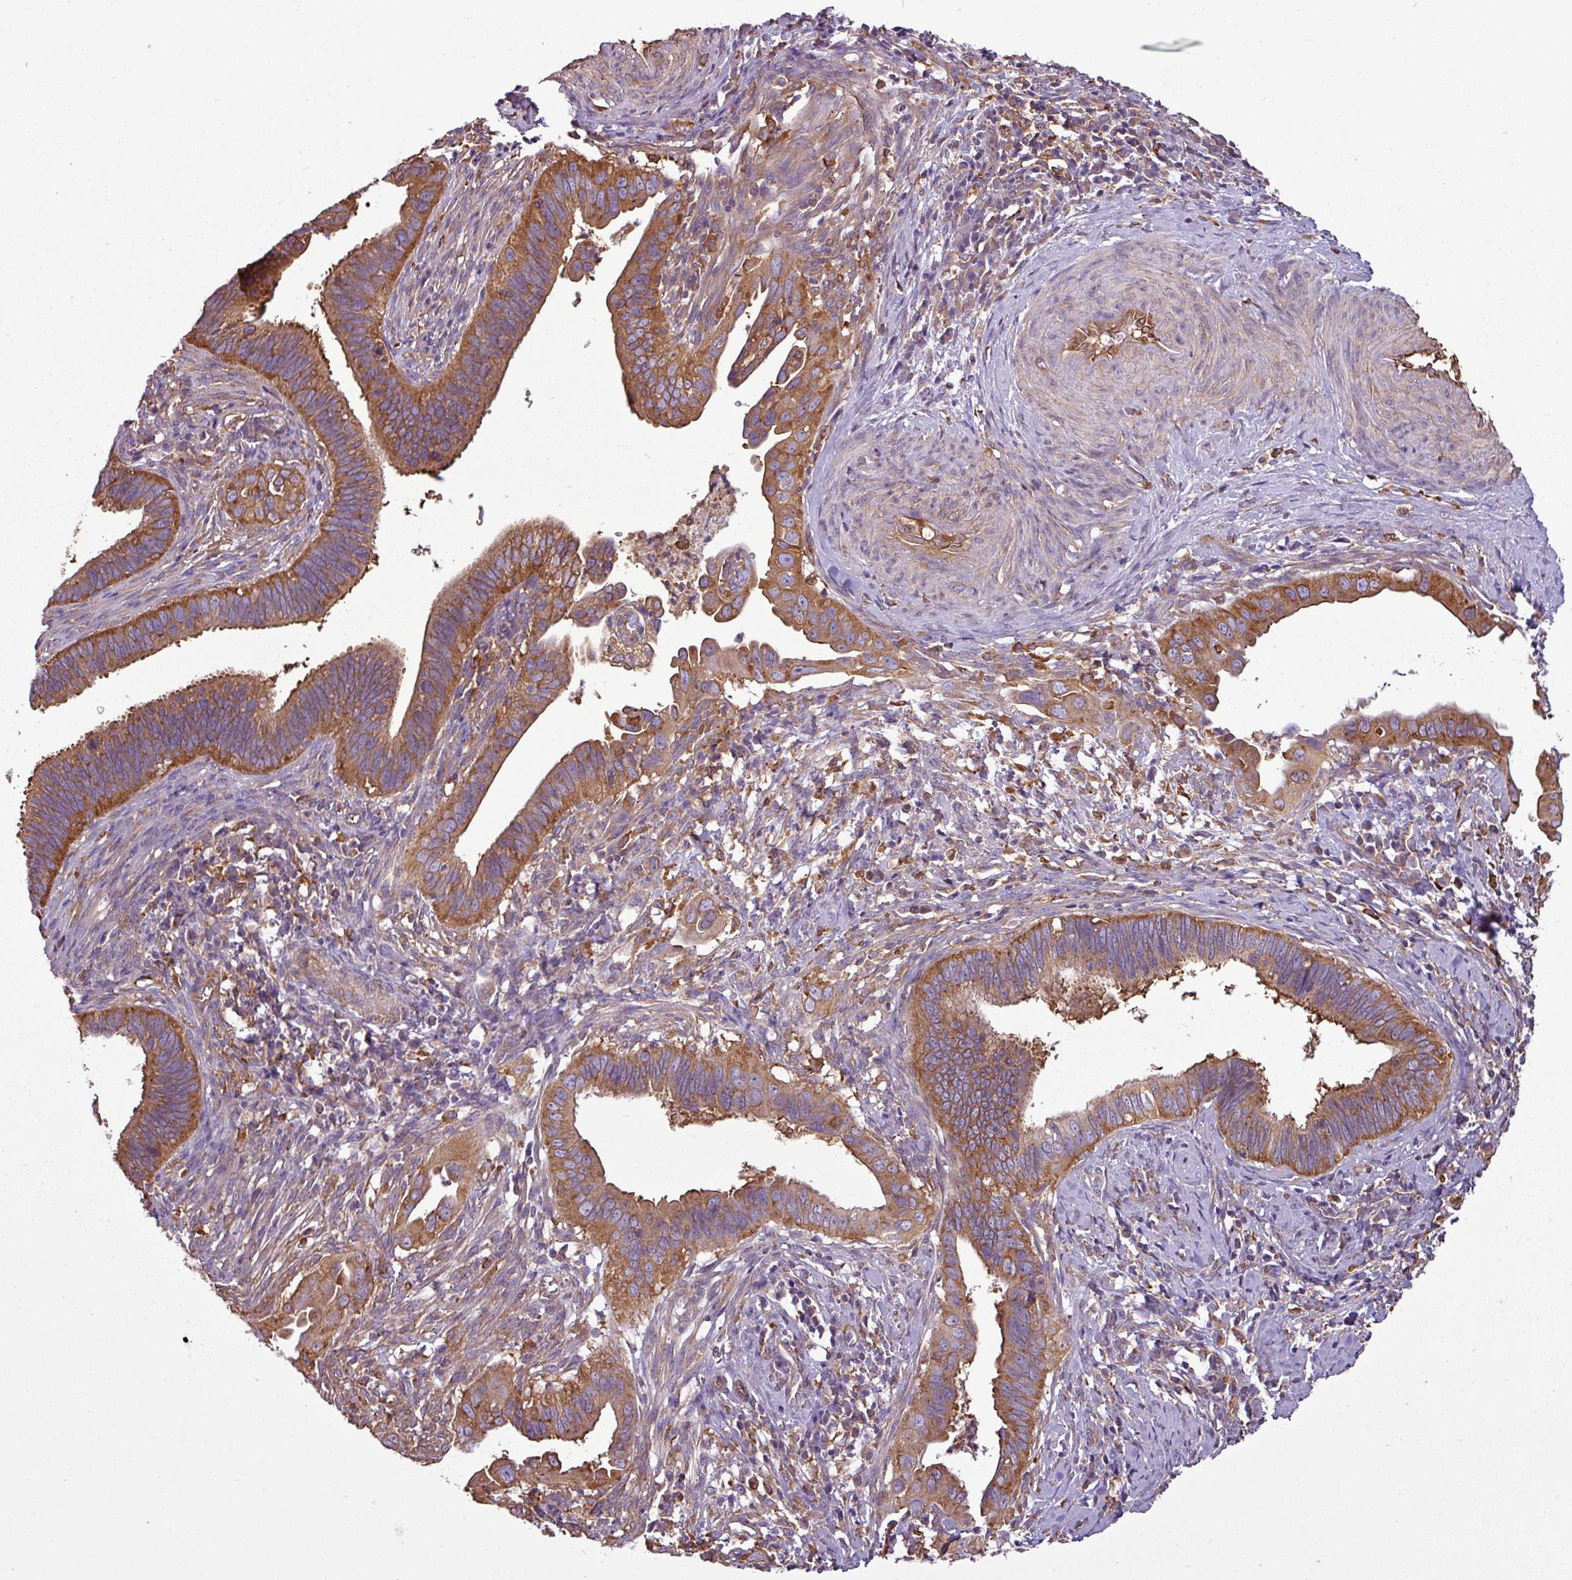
{"staining": {"intensity": "moderate", "quantity": ">75%", "location": "cytoplasmic/membranous"}, "tissue": "cervical cancer", "cell_type": "Tumor cells", "image_type": "cancer", "snomed": [{"axis": "morphology", "description": "Adenocarcinoma, NOS"}, {"axis": "topography", "description": "Cervix"}], "caption": "Human cervical cancer stained with a protein marker shows moderate staining in tumor cells.", "gene": "PACSIN2", "patient": {"sex": "female", "age": 42}}